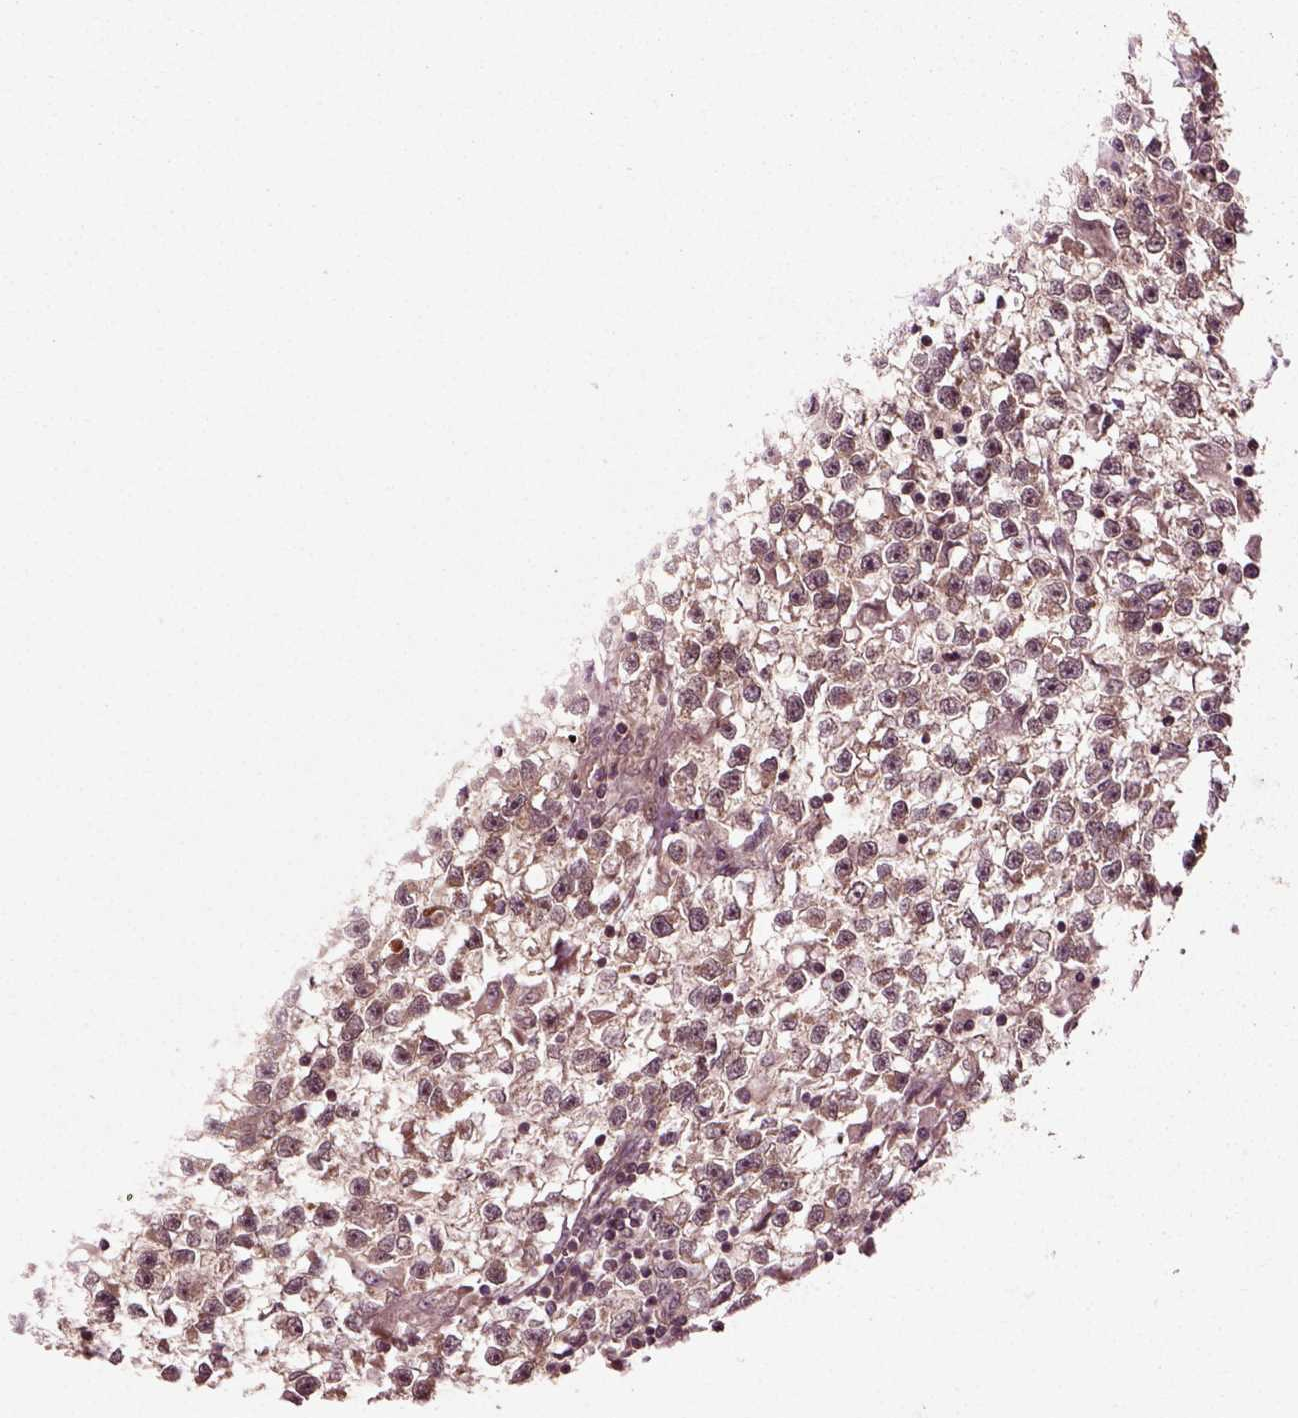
{"staining": {"intensity": "weak", "quantity": ">75%", "location": "cytoplasmic/membranous"}, "tissue": "testis cancer", "cell_type": "Tumor cells", "image_type": "cancer", "snomed": [{"axis": "morphology", "description": "Seminoma, NOS"}, {"axis": "topography", "description": "Testis"}], "caption": "Brown immunohistochemical staining in testis seminoma displays weak cytoplasmic/membranous expression in approximately >75% of tumor cells.", "gene": "PLCD3", "patient": {"sex": "male", "age": 31}}